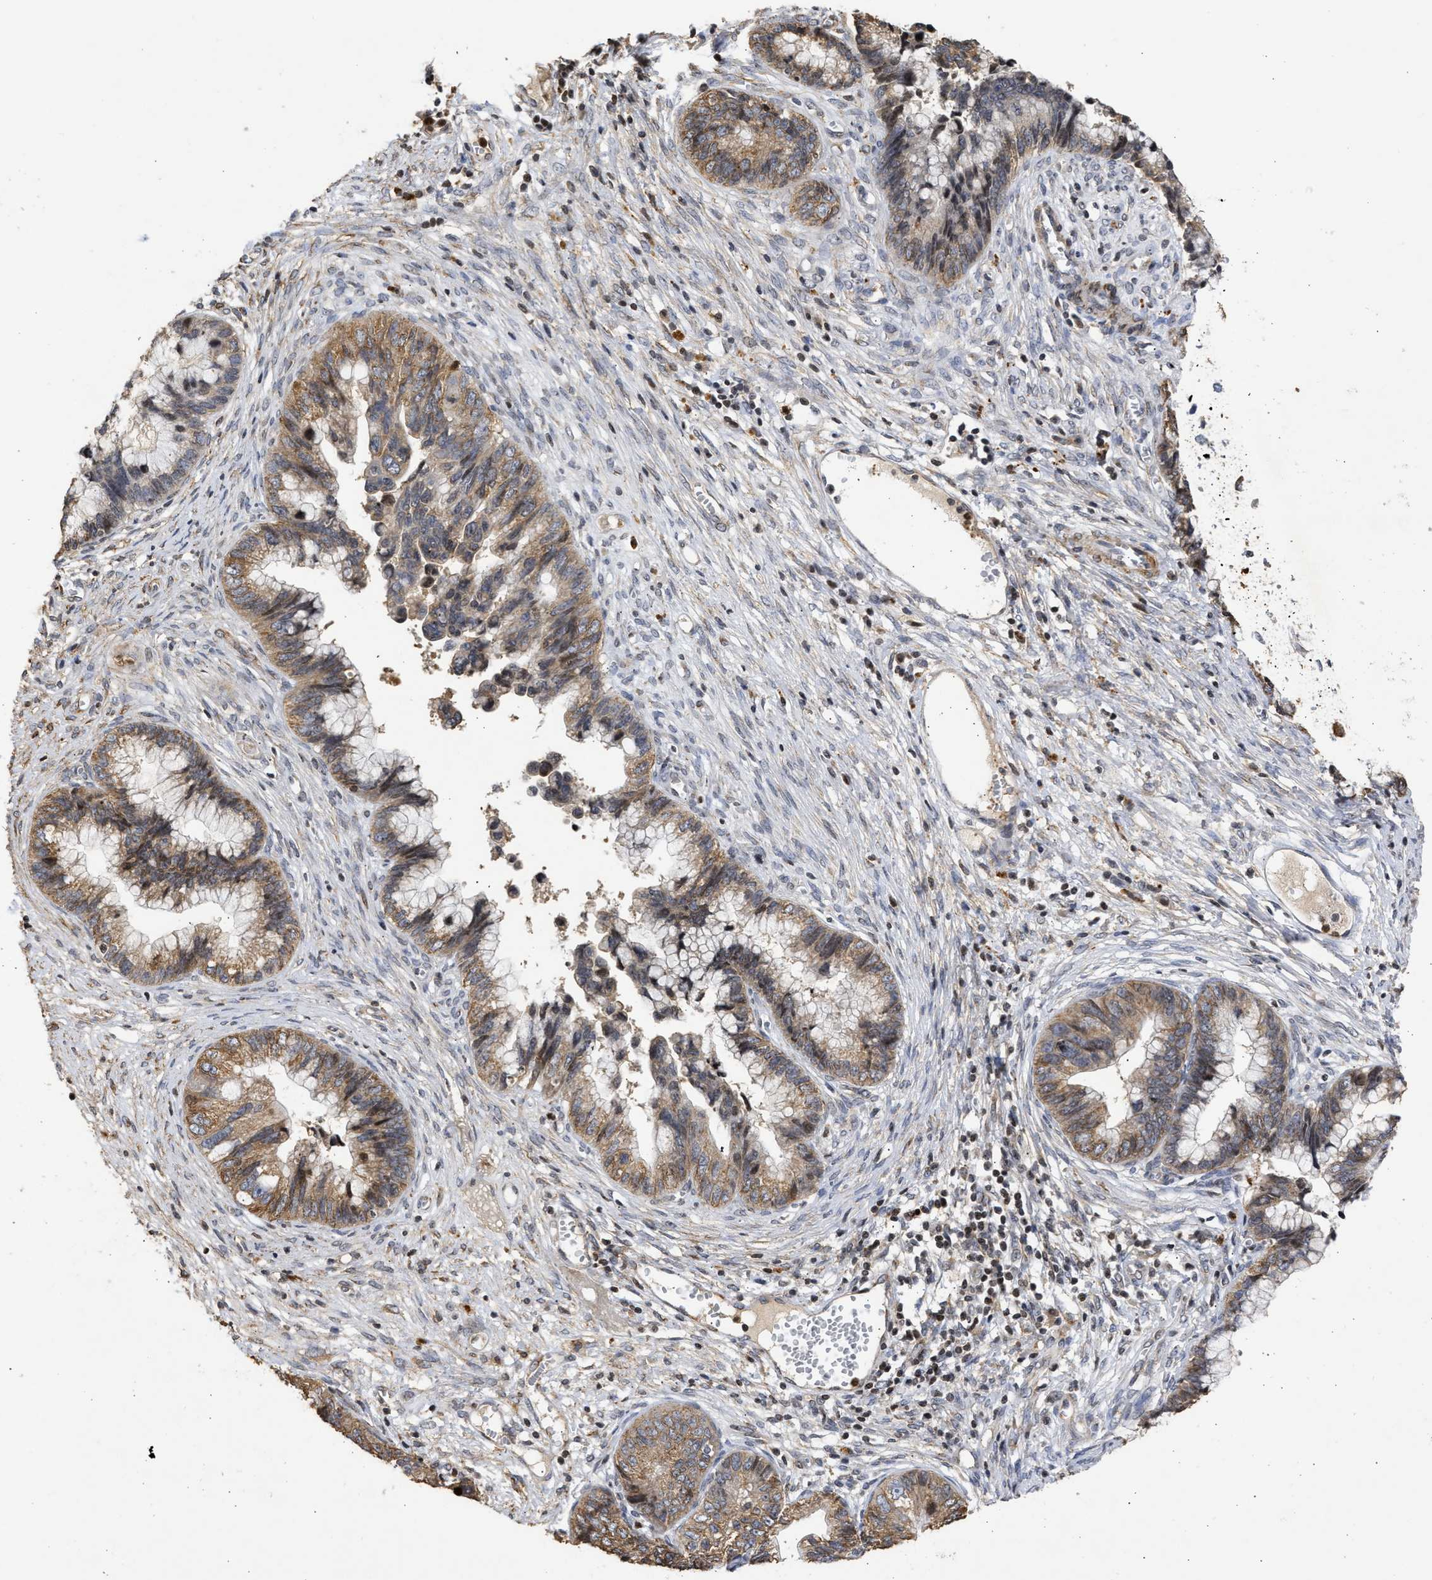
{"staining": {"intensity": "moderate", "quantity": ">75%", "location": "cytoplasmic/membranous"}, "tissue": "cervical cancer", "cell_type": "Tumor cells", "image_type": "cancer", "snomed": [{"axis": "morphology", "description": "Adenocarcinoma, NOS"}, {"axis": "topography", "description": "Cervix"}], "caption": "Immunohistochemistry (IHC) histopathology image of neoplastic tissue: adenocarcinoma (cervical) stained using IHC shows medium levels of moderate protein expression localized specifically in the cytoplasmic/membranous of tumor cells, appearing as a cytoplasmic/membranous brown color.", "gene": "ENSG00000142539", "patient": {"sex": "female", "age": 44}}